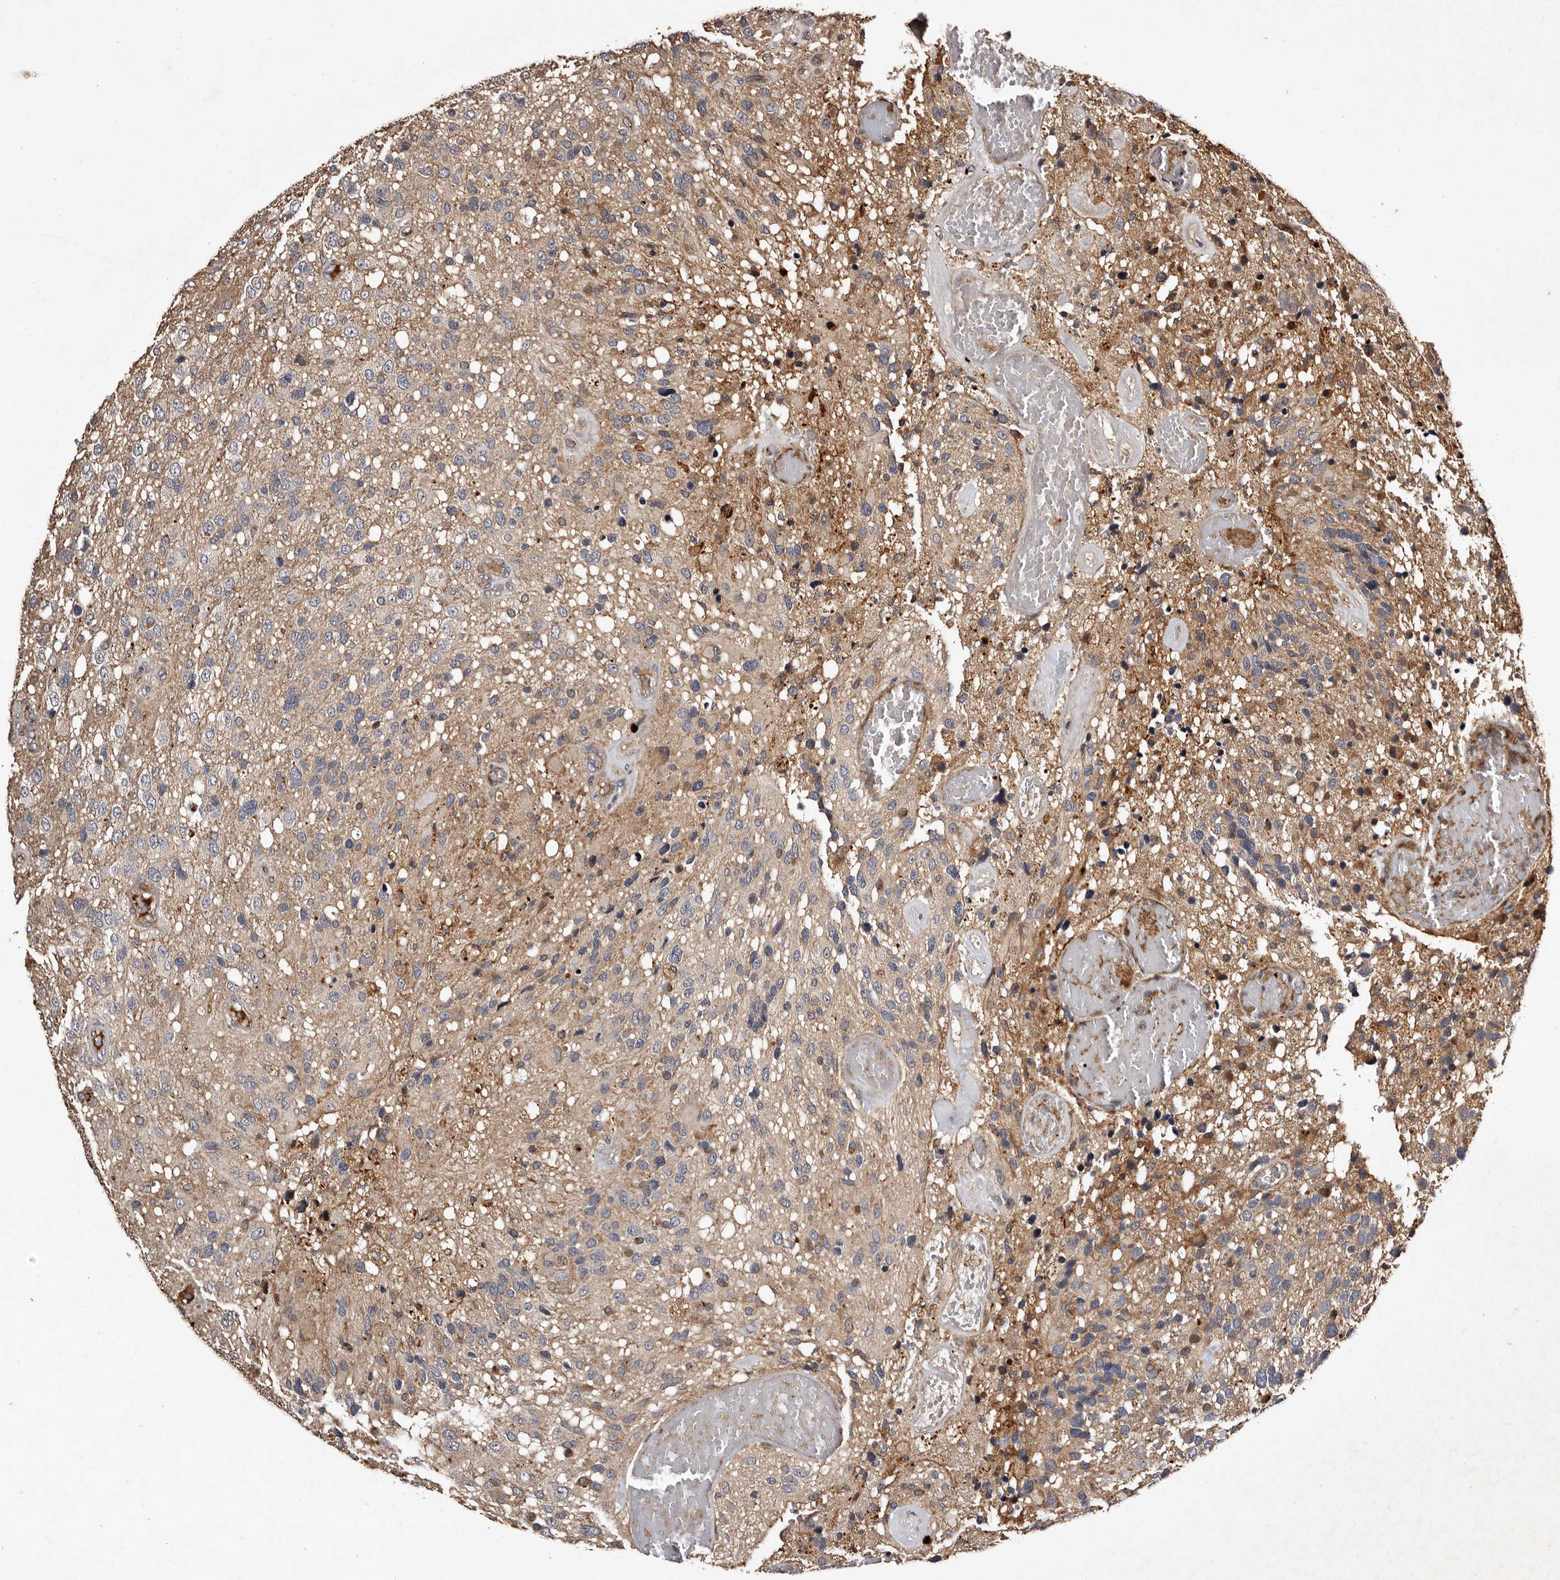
{"staining": {"intensity": "negative", "quantity": "none", "location": "none"}, "tissue": "glioma", "cell_type": "Tumor cells", "image_type": "cancer", "snomed": [{"axis": "morphology", "description": "Glioma, malignant, High grade"}, {"axis": "topography", "description": "Brain"}], "caption": "The micrograph exhibits no staining of tumor cells in malignant glioma (high-grade).", "gene": "PRKD3", "patient": {"sex": "female", "age": 58}}